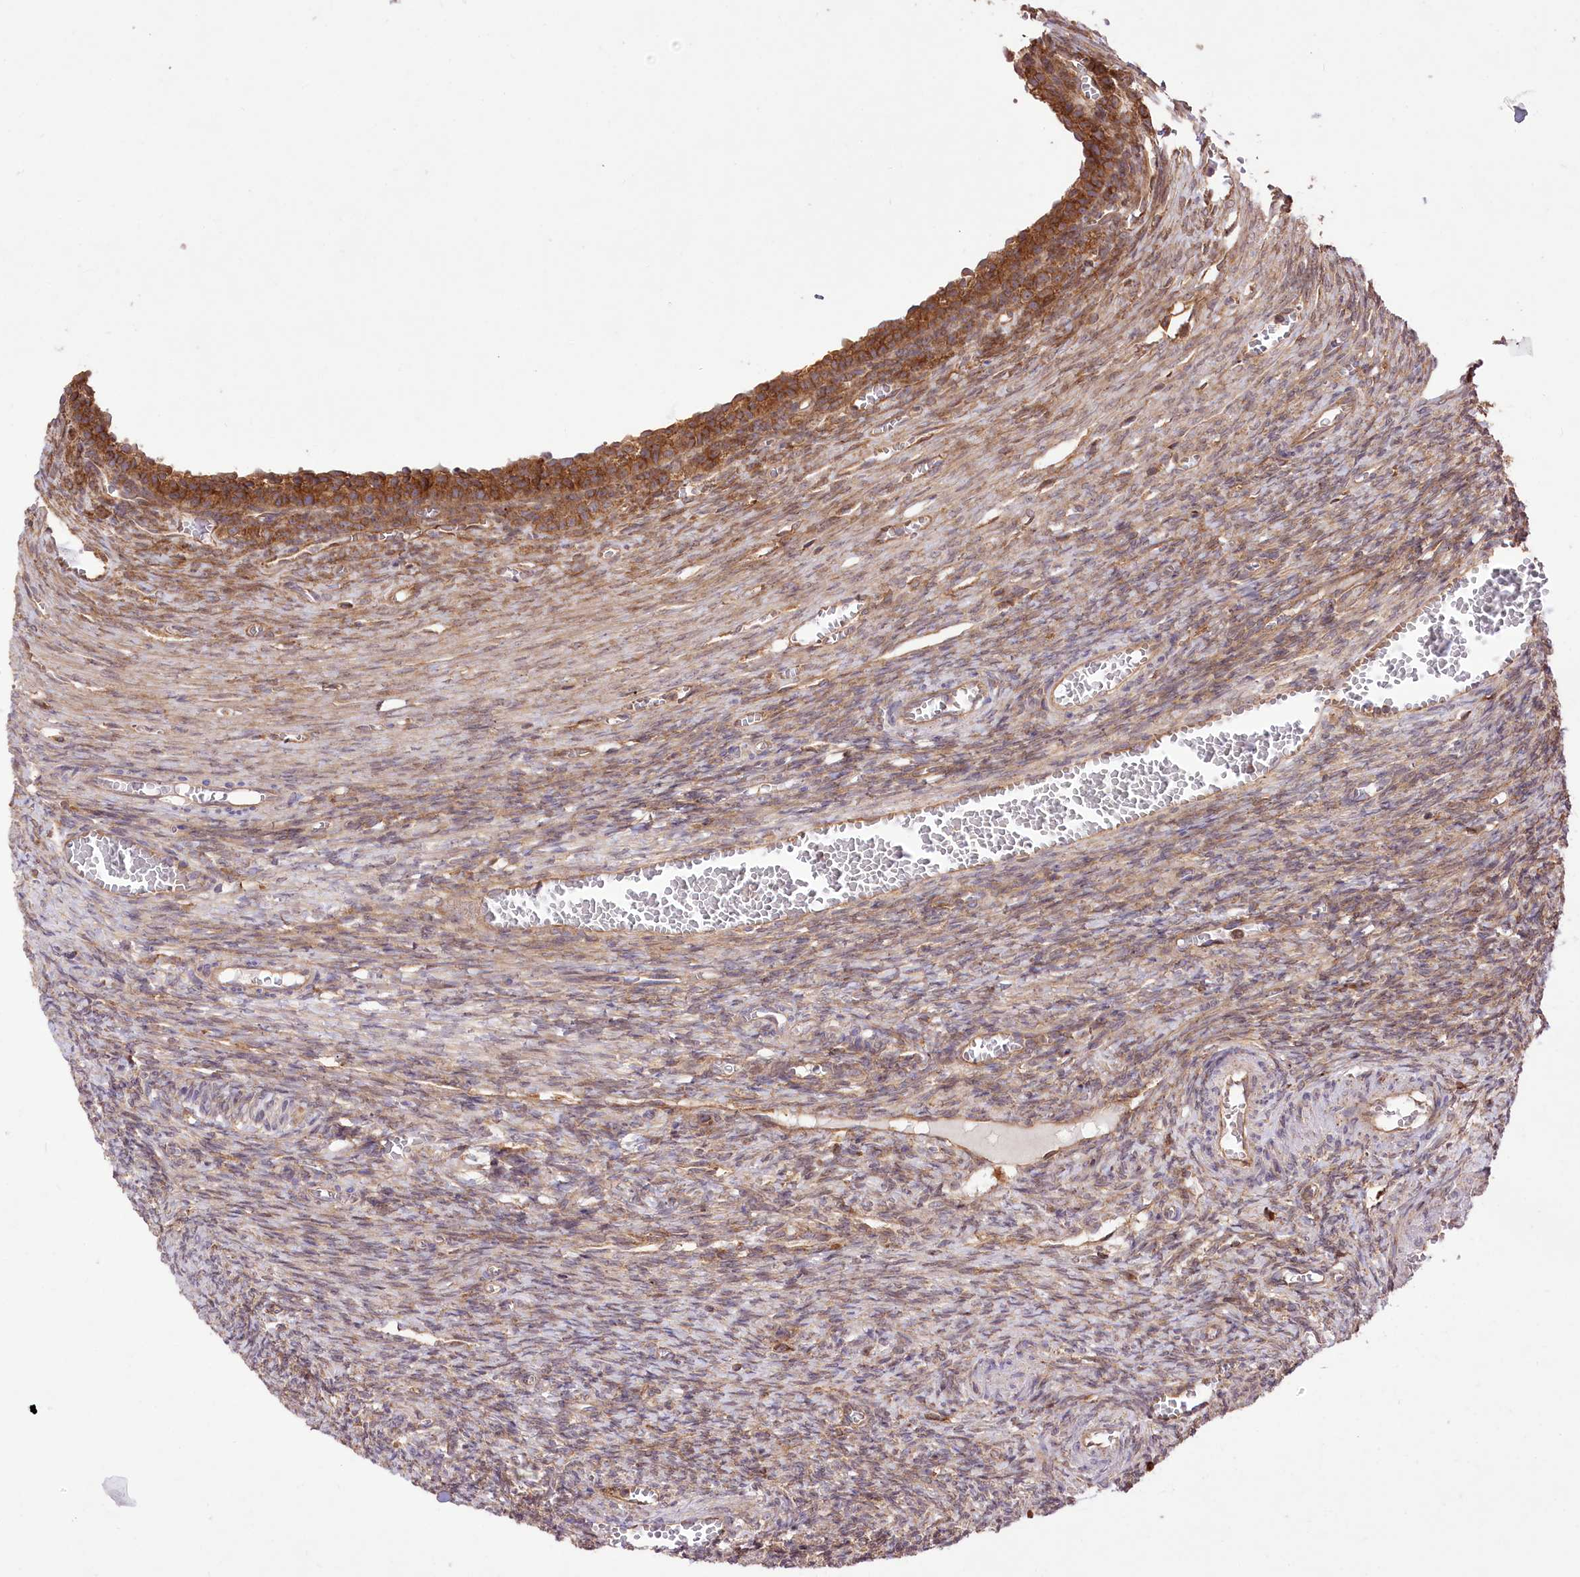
{"staining": {"intensity": "strong", "quantity": ">75%", "location": "cytoplasmic/membranous"}, "tissue": "ovary", "cell_type": "Follicle cells", "image_type": "normal", "snomed": [{"axis": "morphology", "description": "Normal tissue, NOS"}, {"axis": "topography", "description": "Ovary"}], "caption": "Ovary stained with a protein marker demonstrates strong staining in follicle cells.", "gene": "XYLB", "patient": {"sex": "female", "age": 27}}